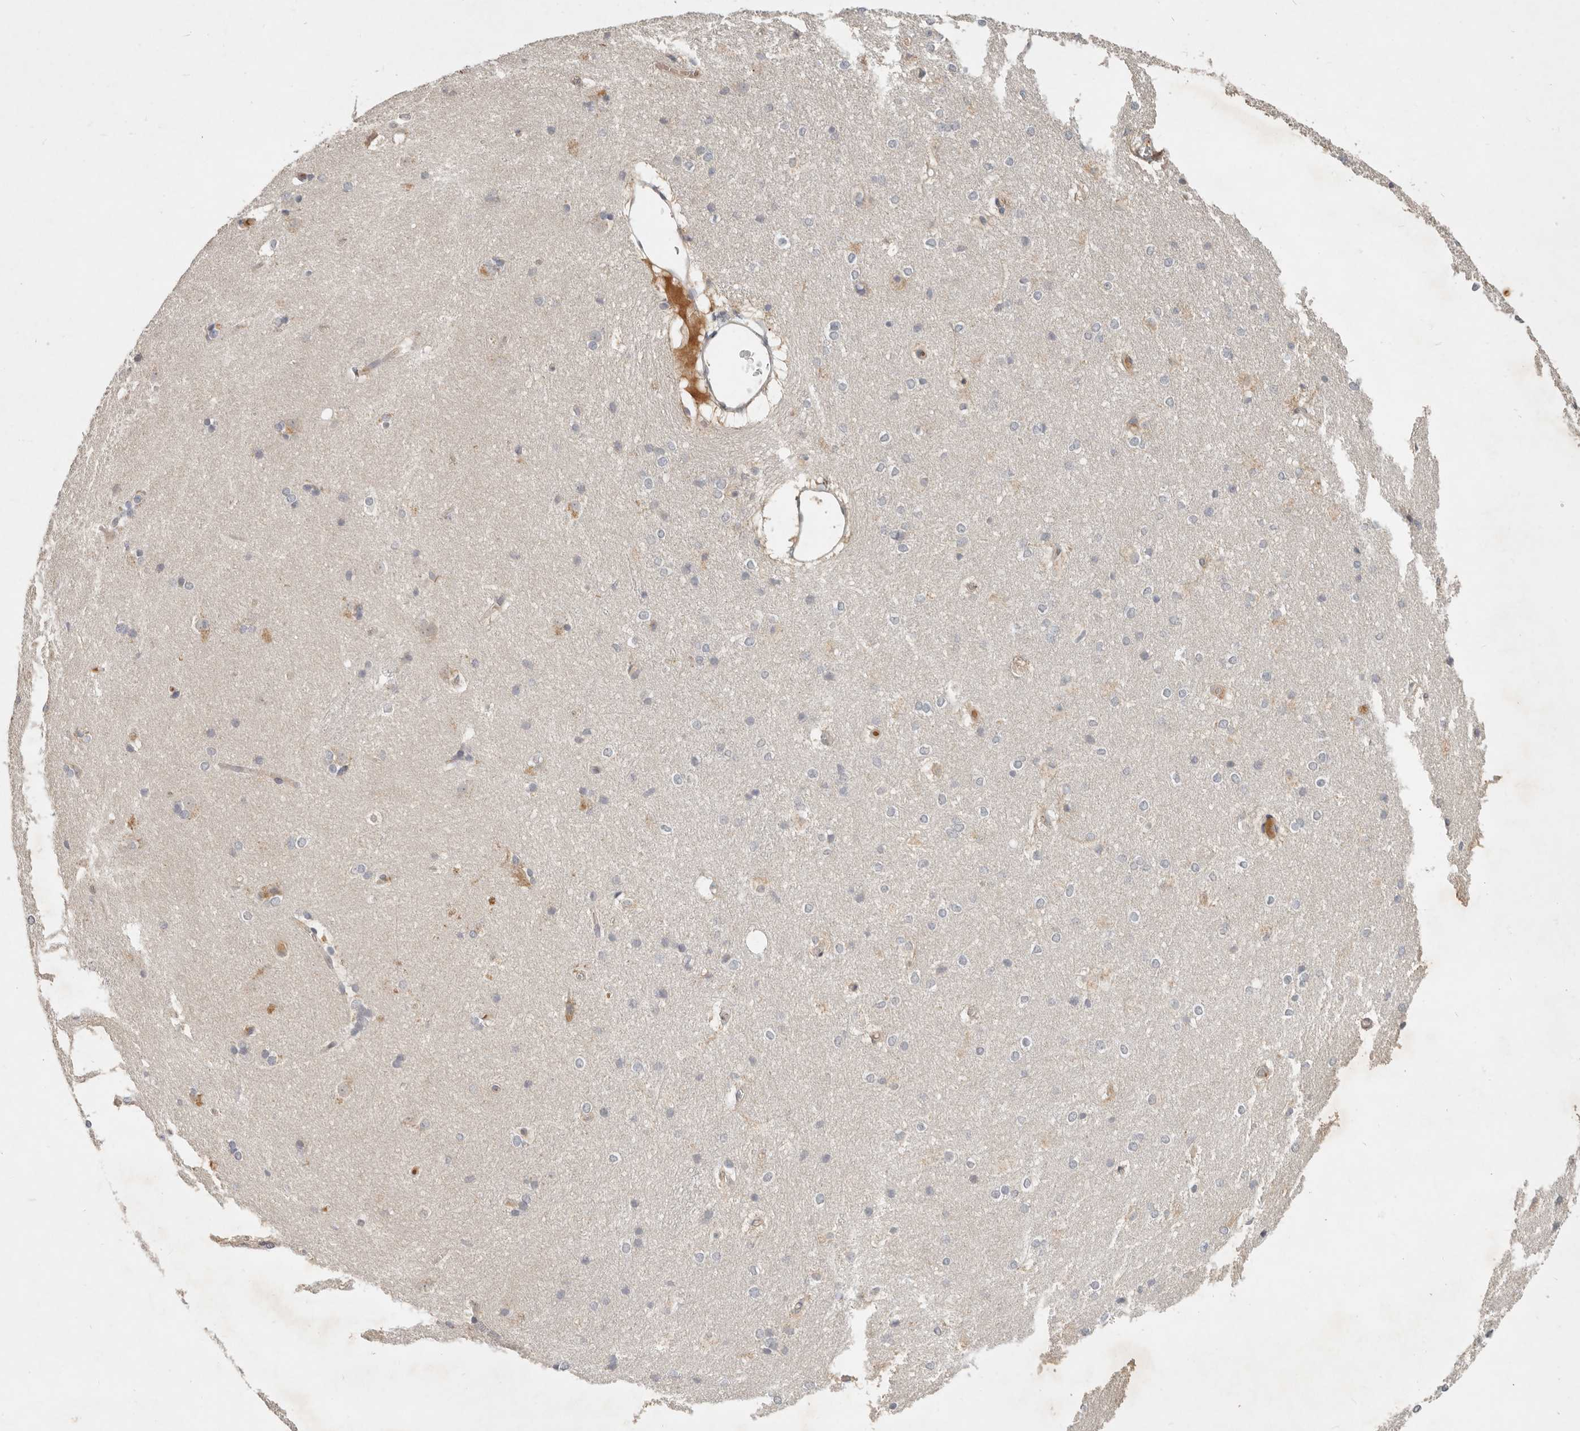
{"staining": {"intensity": "moderate", "quantity": "<25%", "location": "cytoplasmic/membranous"}, "tissue": "caudate", "cell_type": "Glial cells", "image_type": "normal", "snomed": [{"axis": "morphology", "description": "Normal tissue, NOS"}, {"axis": "topography", "description": "Lateral ventricle wall"}], "caption": "Glial cells display moderate cytoplasmic/membranous staining in approximately <25% of cells in benign caudate.", "gene": "ARHGEF10L", "patient": {"sex": "female", "age": 19}}